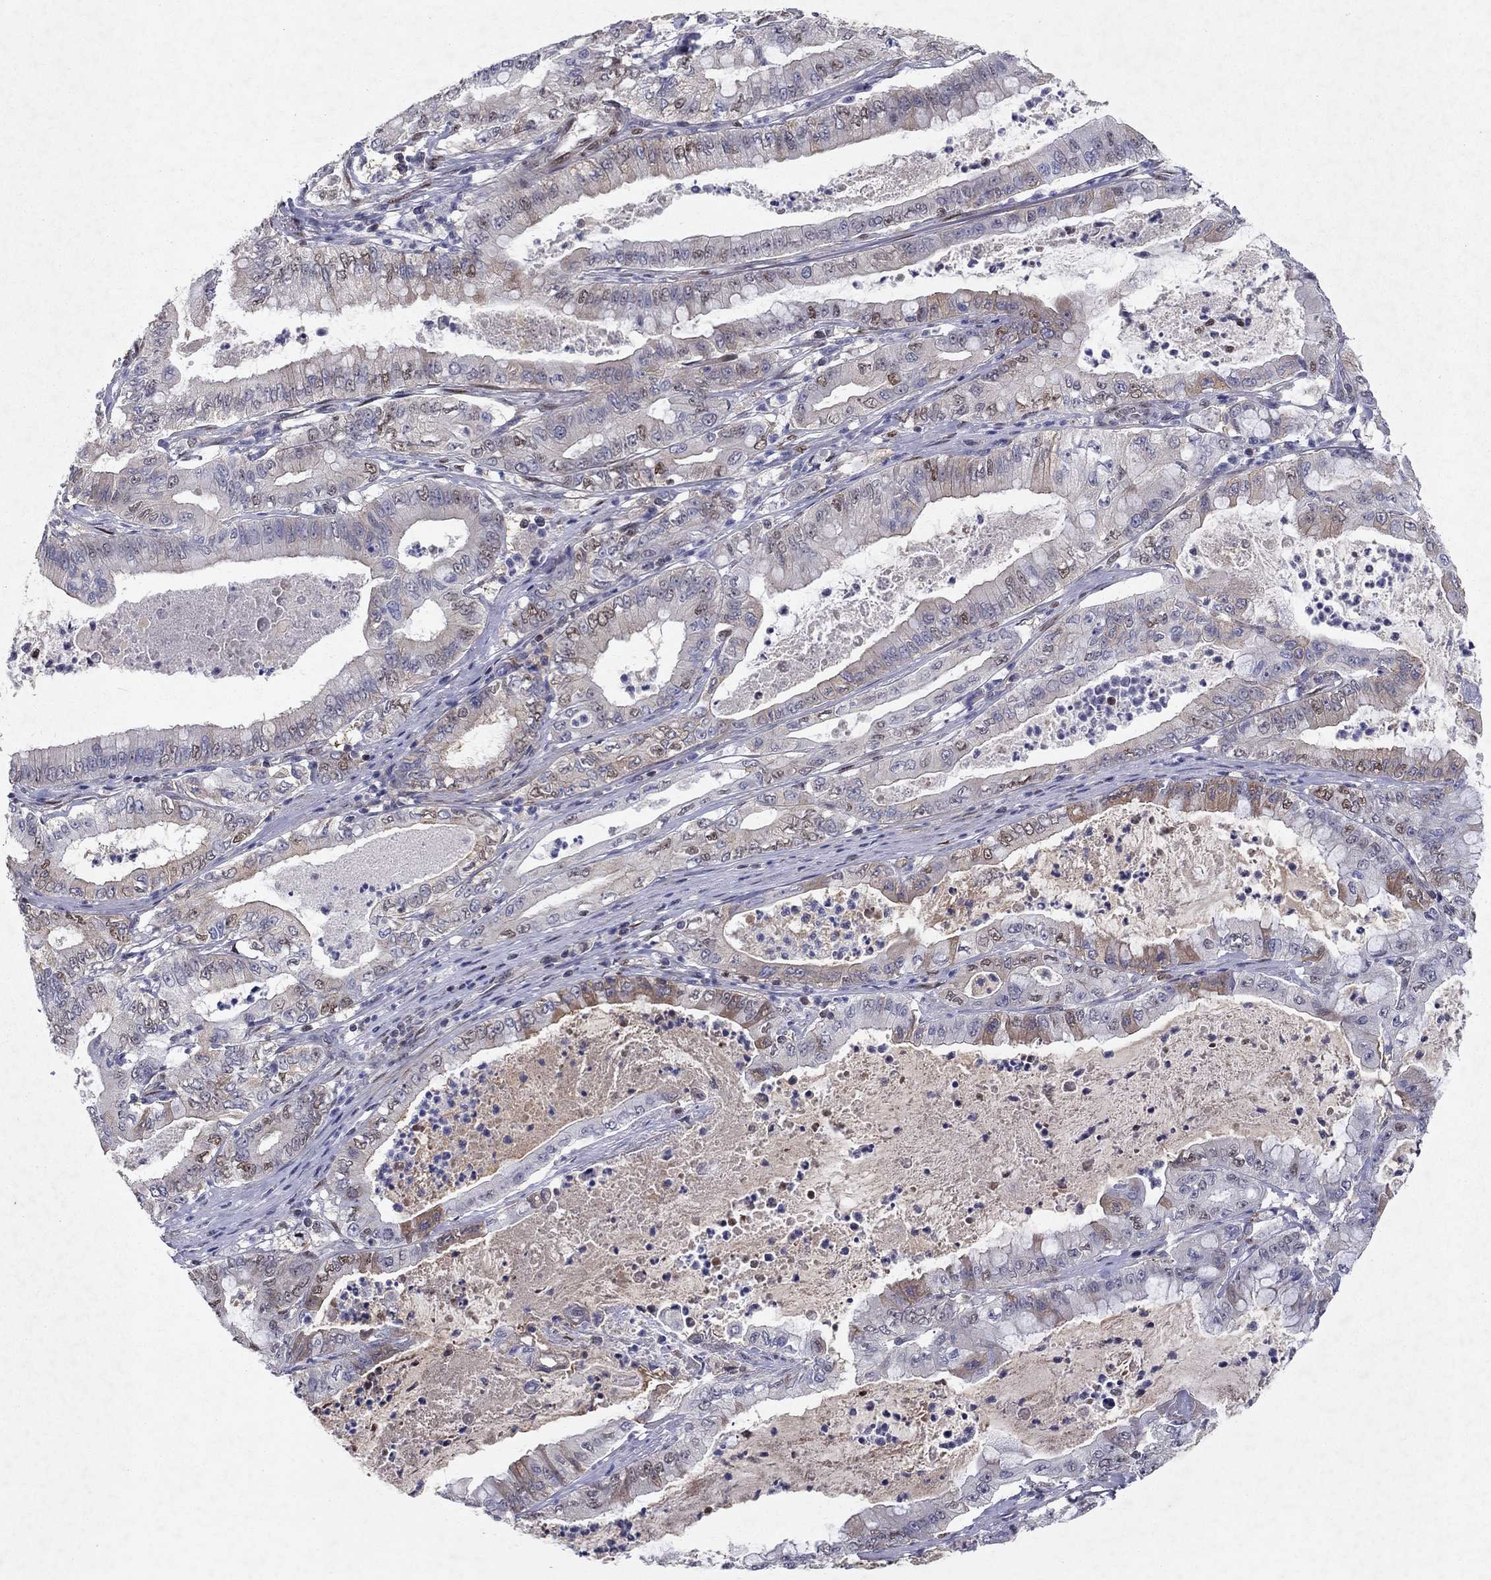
{"staining": {"intensity": "weak", "quantity": "<25%", "location": "cytoplasmic/membranous"}, "tissue": "pancreatic cancer", "cell_type": "Tumor cells", "image_type": "cancer", "snomed": [{"axis": "morphology", "description": "Adenocarcinoma, NOS"}, {"axis": "topography", "description": "Pancreas"}], "caption": "Pancreatic cancer stained for a protein using immunohistochemistry displays no expression tumor cells.", "gene": "CRTC1", "patient": {"sex": "male", "age": 71}}